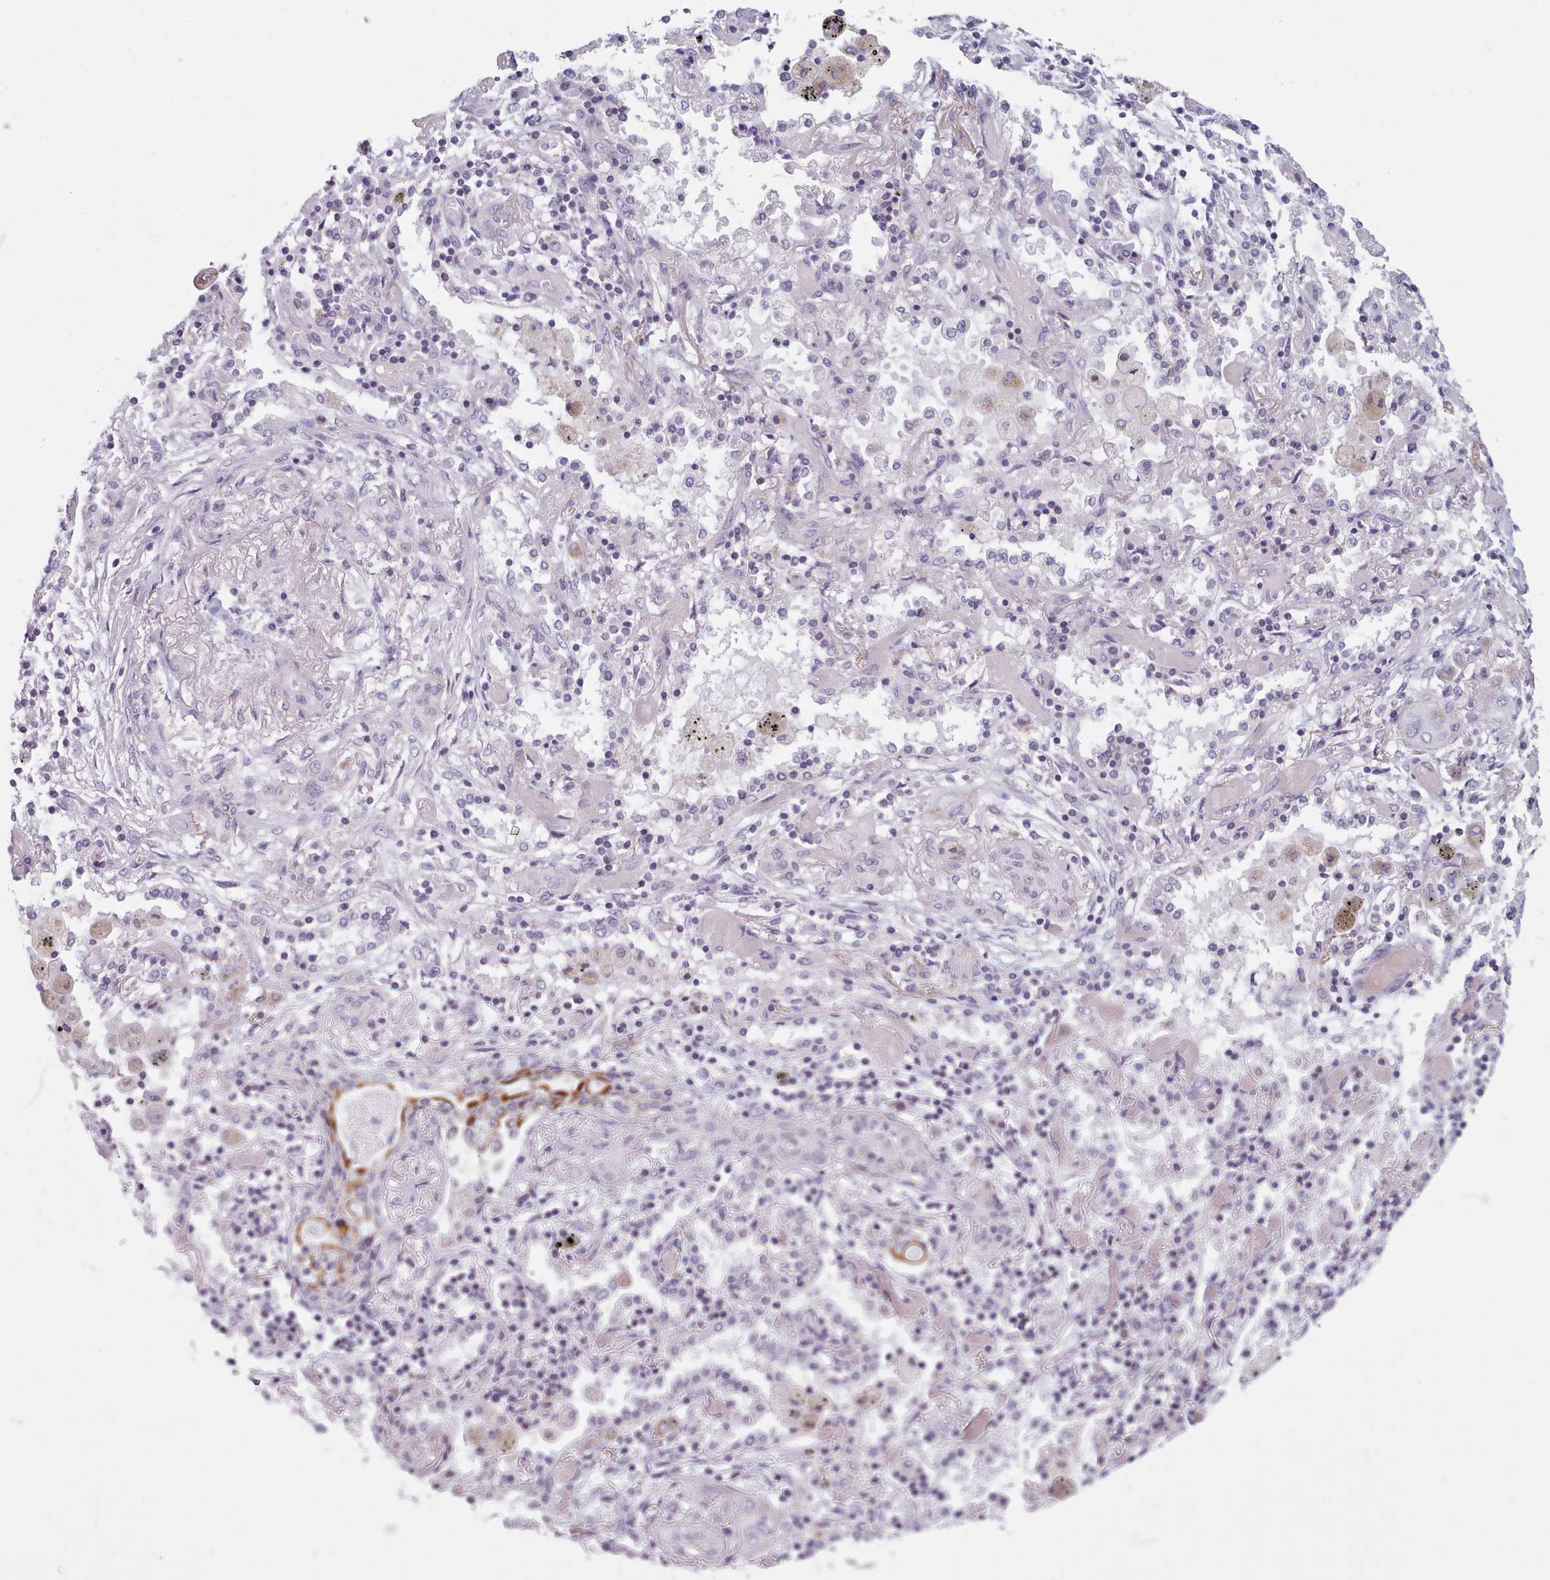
{"staining": {"intensity": "negative", "quantity": "none", "location": "none"}, "tissue": "lung cancer", "cell_type": "Tumor cells", "image_type": "cancer", "snomed": [{"axis": "morphology", "description": "Squamous cell carcinoma, NOS"}, {"axis": "topography", "description": "Lung"}], "caption": "Immunohistochemical staining of lung cancer exhibits no significant positivity in tumor cells. The staining was performed using DAB (3,3'-diaminobenzidine) to visualize the protein expression in brown, while the nuclei were stained in blue with hematoxylin (Magnification: 20x).", "gene": "FAM170B", "patient": {"sex": "female", "age": 47}}